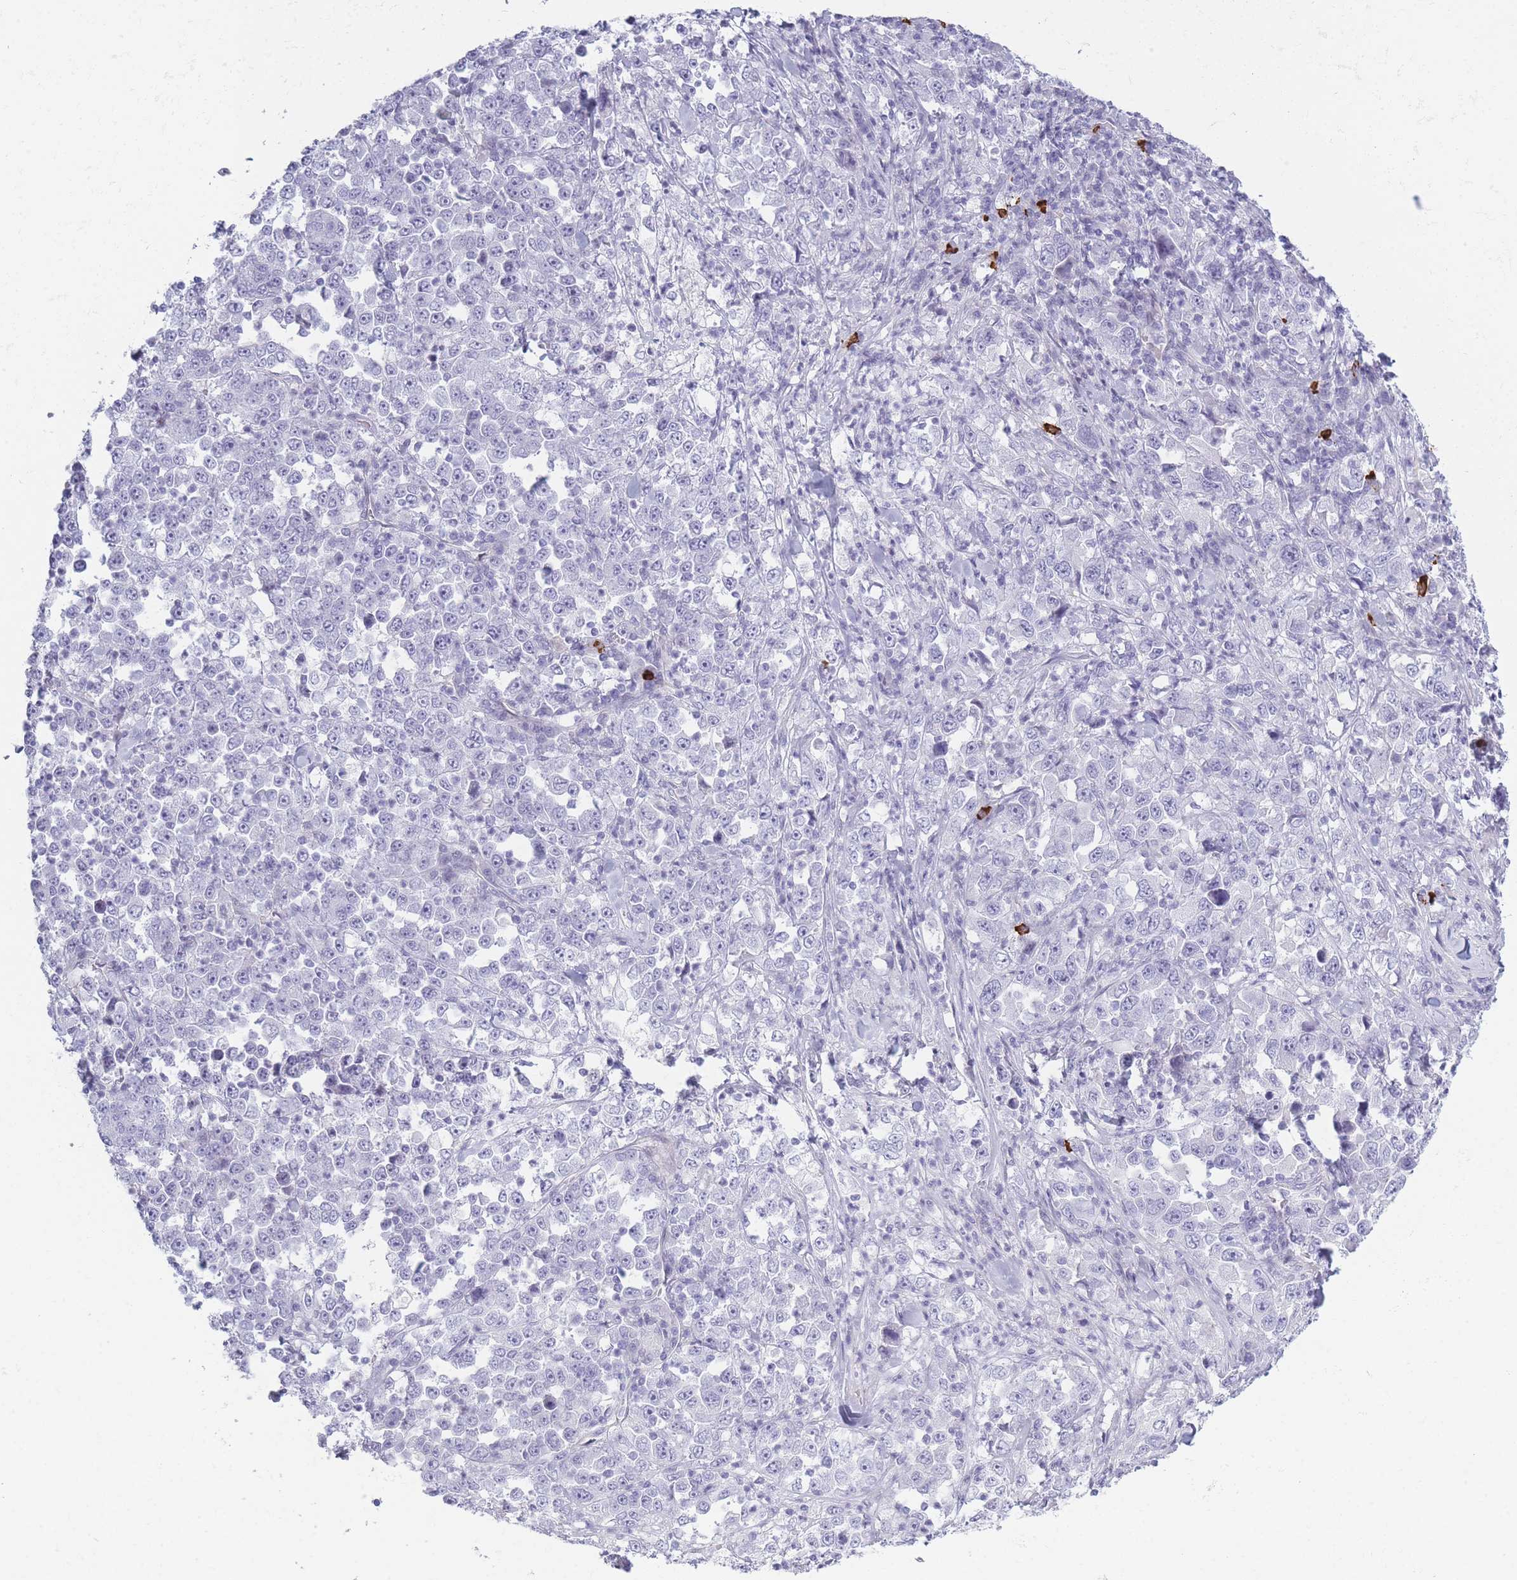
{"staining": {"intensity": "negative", "quantity": "none", "location": "none"}, "tissue": "stomach cancer", "cell_type": "Tumor cells", "image_type": "cancer", "snomed": [{"axis": "morphology", "description": "Normal tissue, NOS"}, {"axis": "morphology", "description": "Adenocarcinoma, NOS"}, {"axis": "topography", "description": "Stomach, upper"}, {"axis": "topography", "description": "Stomach"}], "caption": "Stomach cancer was stained to show a protein in brown. There is no significant staining in tumor cells.", "gene": "PLEKHG2", "patient": {"sex": "male", "age": 59}}